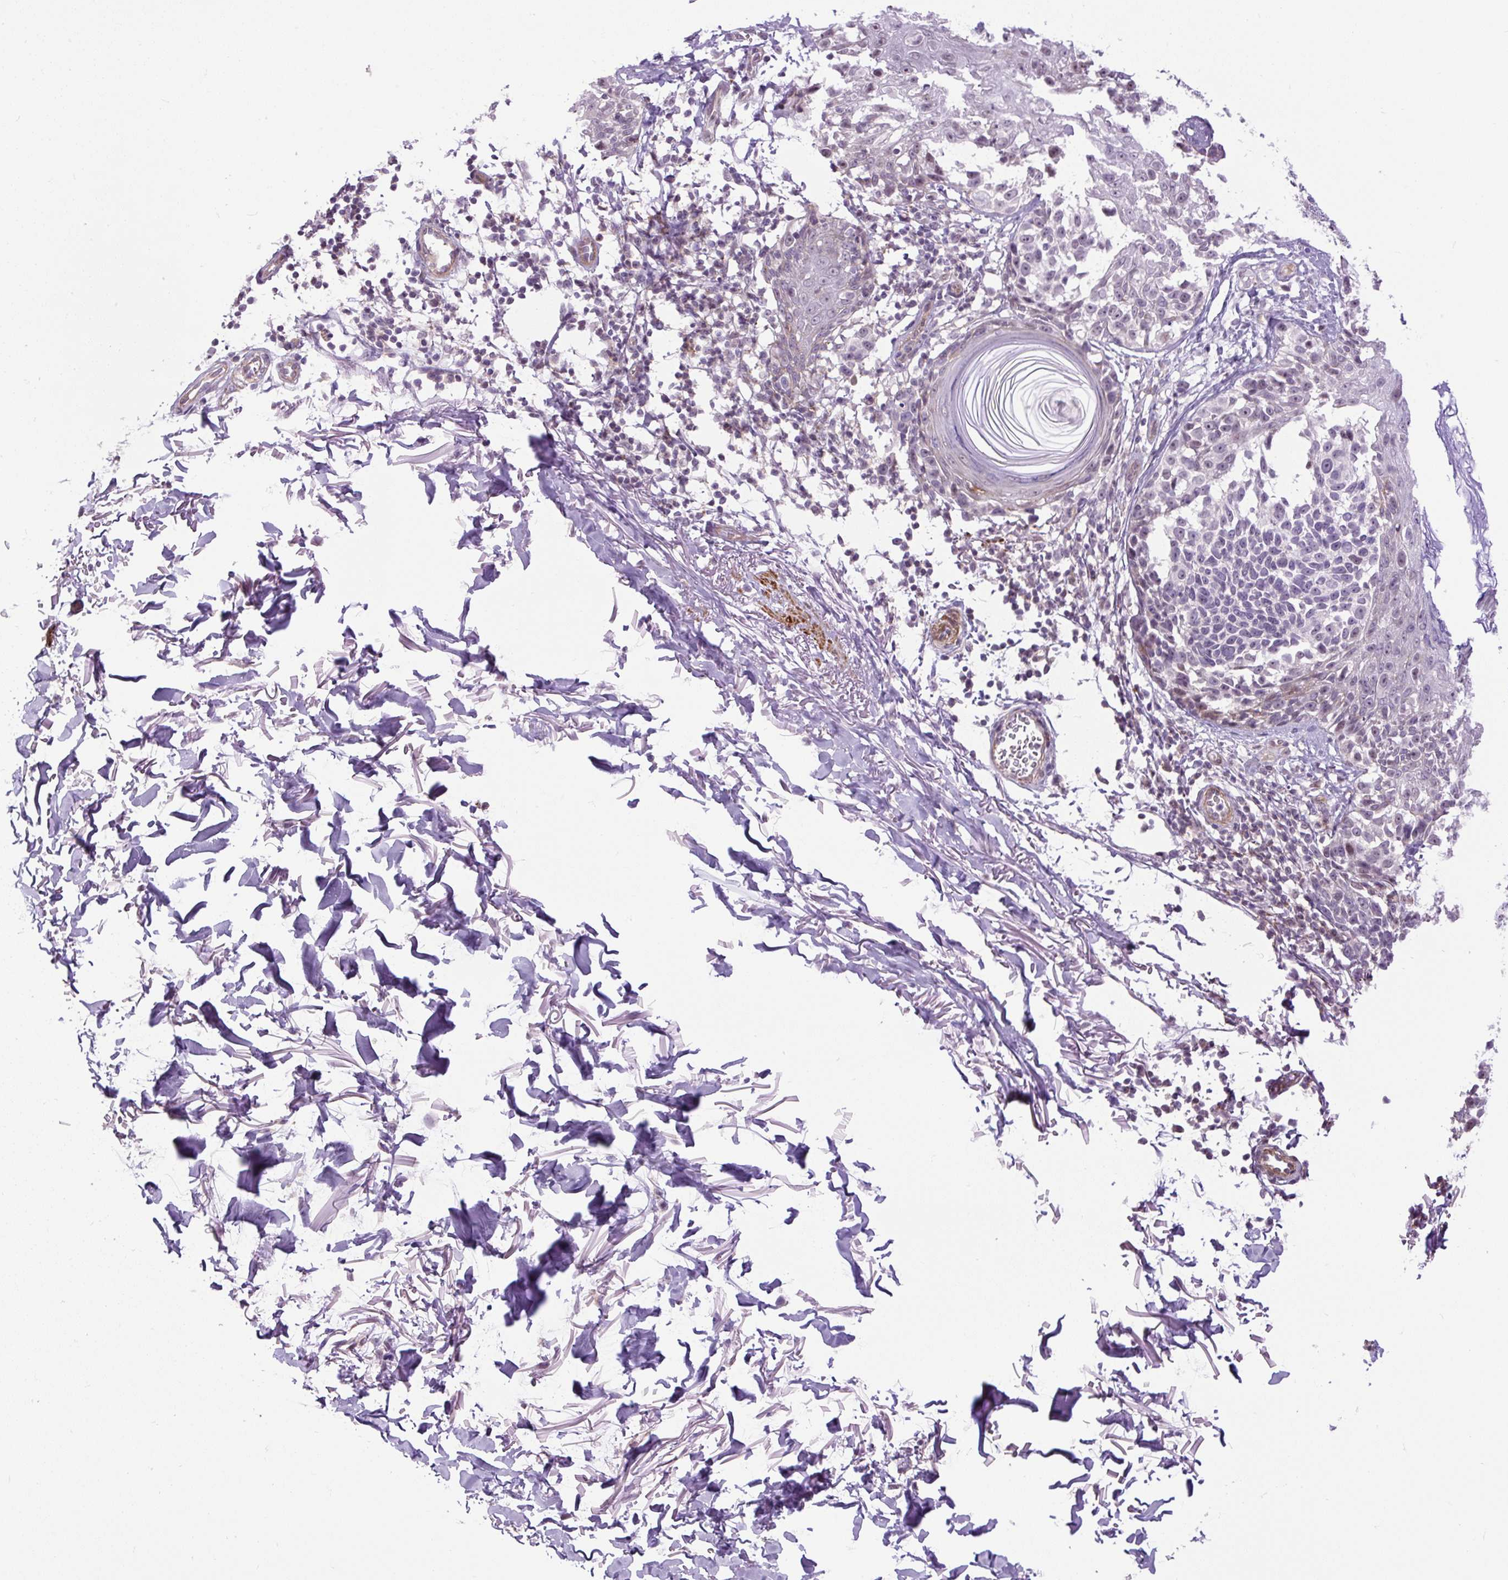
{"staining": {"intensity": "negative", "quantity": "none", "location": "none"}, "tissue": "melanoma", "cell_type": "Tumor cells", "image_type": "cancer", "snomed": [{"axis": "morphology", "description": "Malignant melanoma, NOS"}, {"axis": "topography", "description": "Skin"}], "caption": "This is an immunohistochemistry (IHC) histopathology image of human melanoma. There is no staining in tumor cells.", "gene": "ZNF197", "patient": {"sex": "male", "age": 73}}